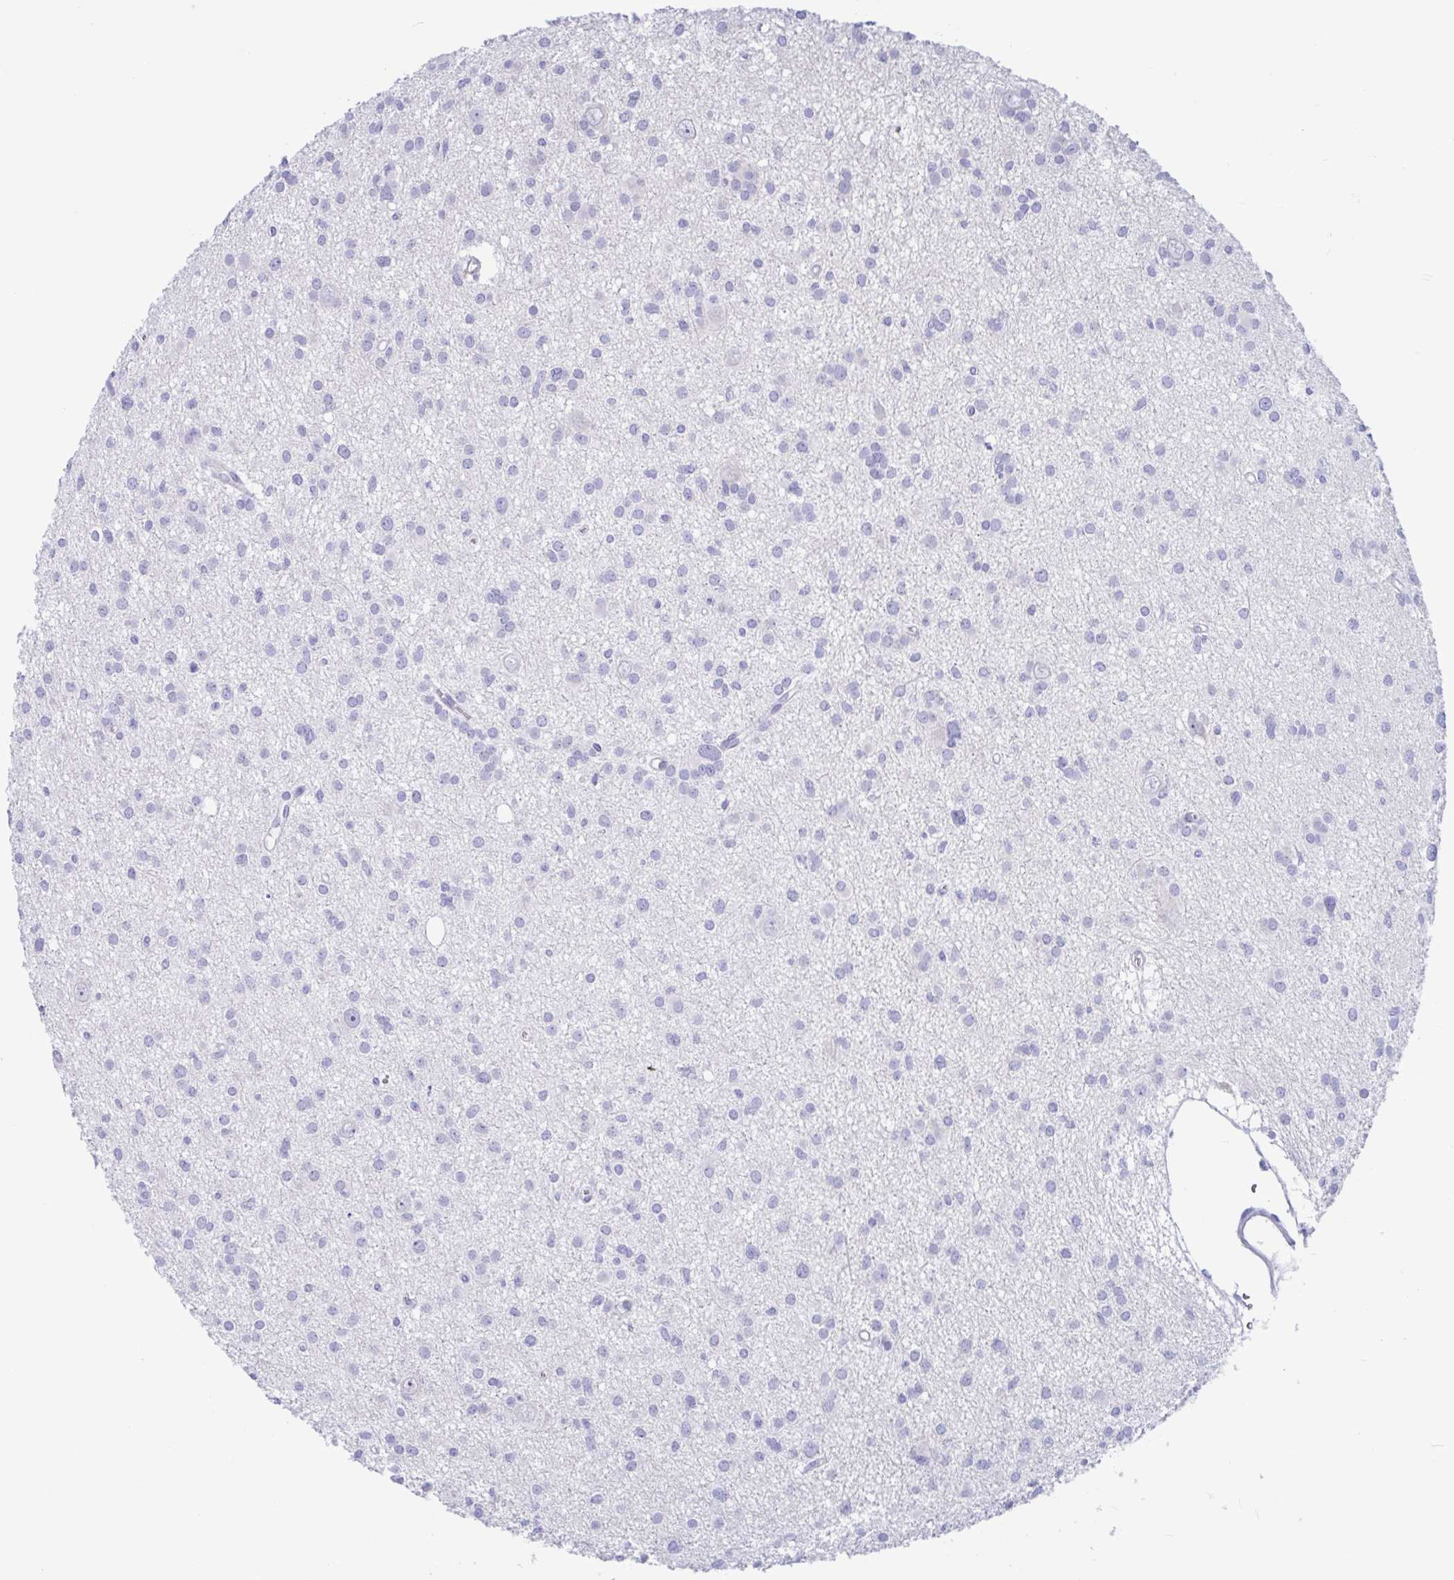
{"staining": {"intensity": "negative", "quantity": "none", "location": "none"}, "tissue": "glioma", "cell_type": "Tumor cells", "image_type": "cancer", "snomed": [{"axis": "morphology", "description": "Glioma, malignant, High grade"}, {"axis": "topography", "description": "Brain"}], "caption": "There is no significant staining in tumor cells of high-grade glioma (malignant). (DAB (3,3'-diaminobenzidine) immunohistochemistry (IHC) with hematoxylin counter stain).", "gene": "OR6N2", "patient": {"sex": "male", "age": 23}}